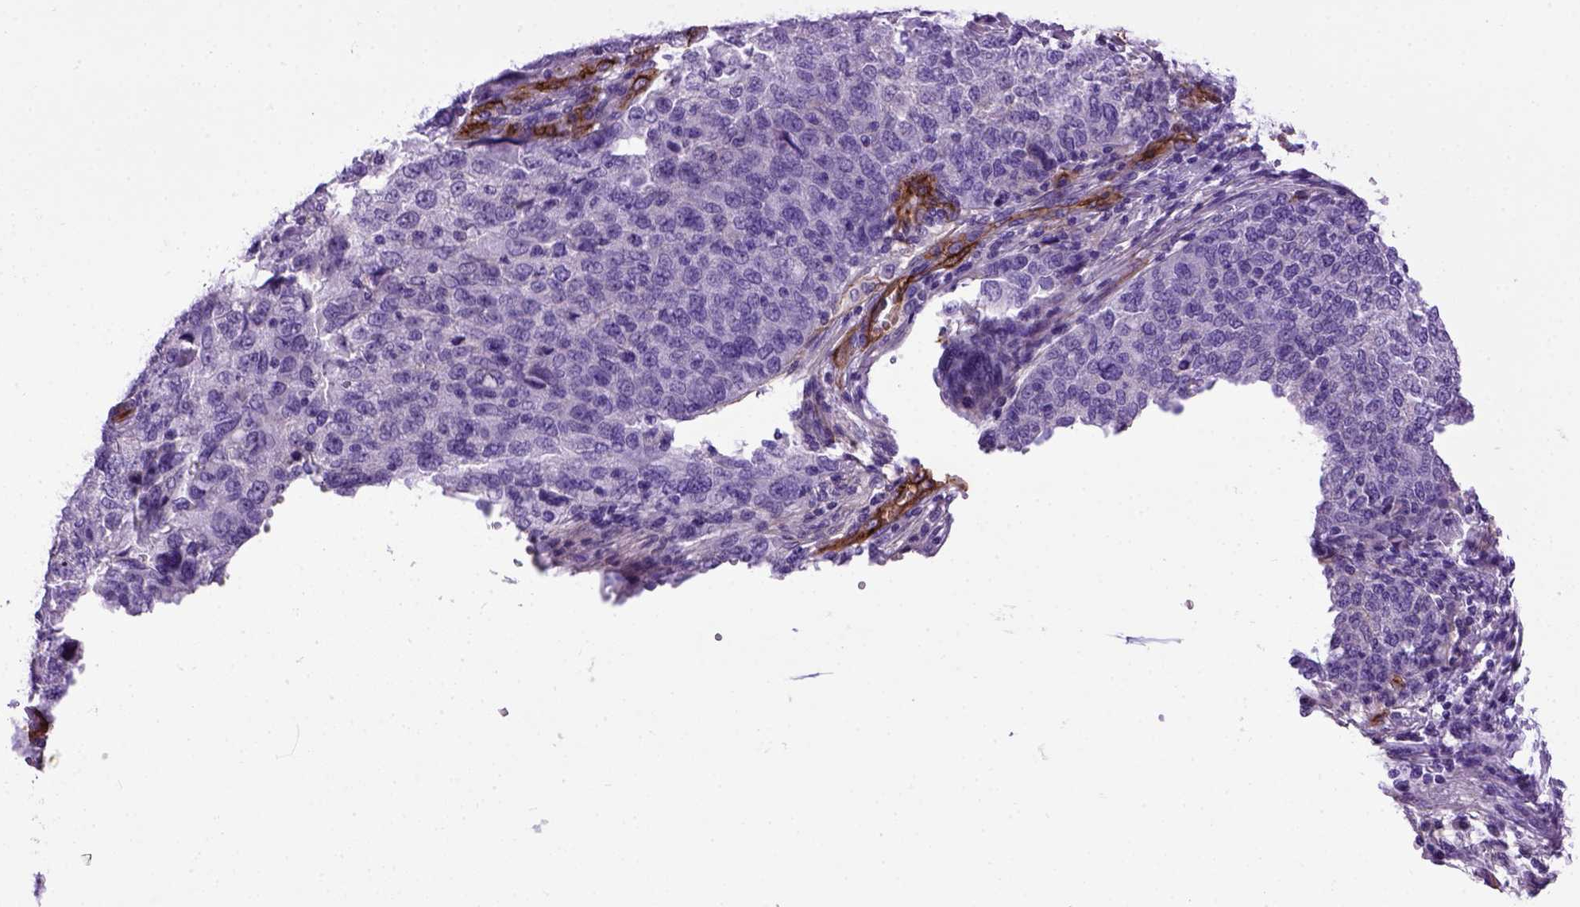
{"staining": {"intensity": "negative", "quantity": "none", "location": "none"}, "tissue": "ovarian cancer", "cell_type": "Tumor cells", "image_type": "cancer", "snomed": [{"axis": "morphology", "description": "Carcinoma, endometroid"}, {"axis": "topography", "description": "Ovary"}], "caption": "Human ovarian cancer (endometroid carcinoma) stained for a protein using immunohistochemistry (IHC) exhibits no positivity in tumor cells.", "gene": "ENG", "patient": {"sex": "female", "age": 58}}